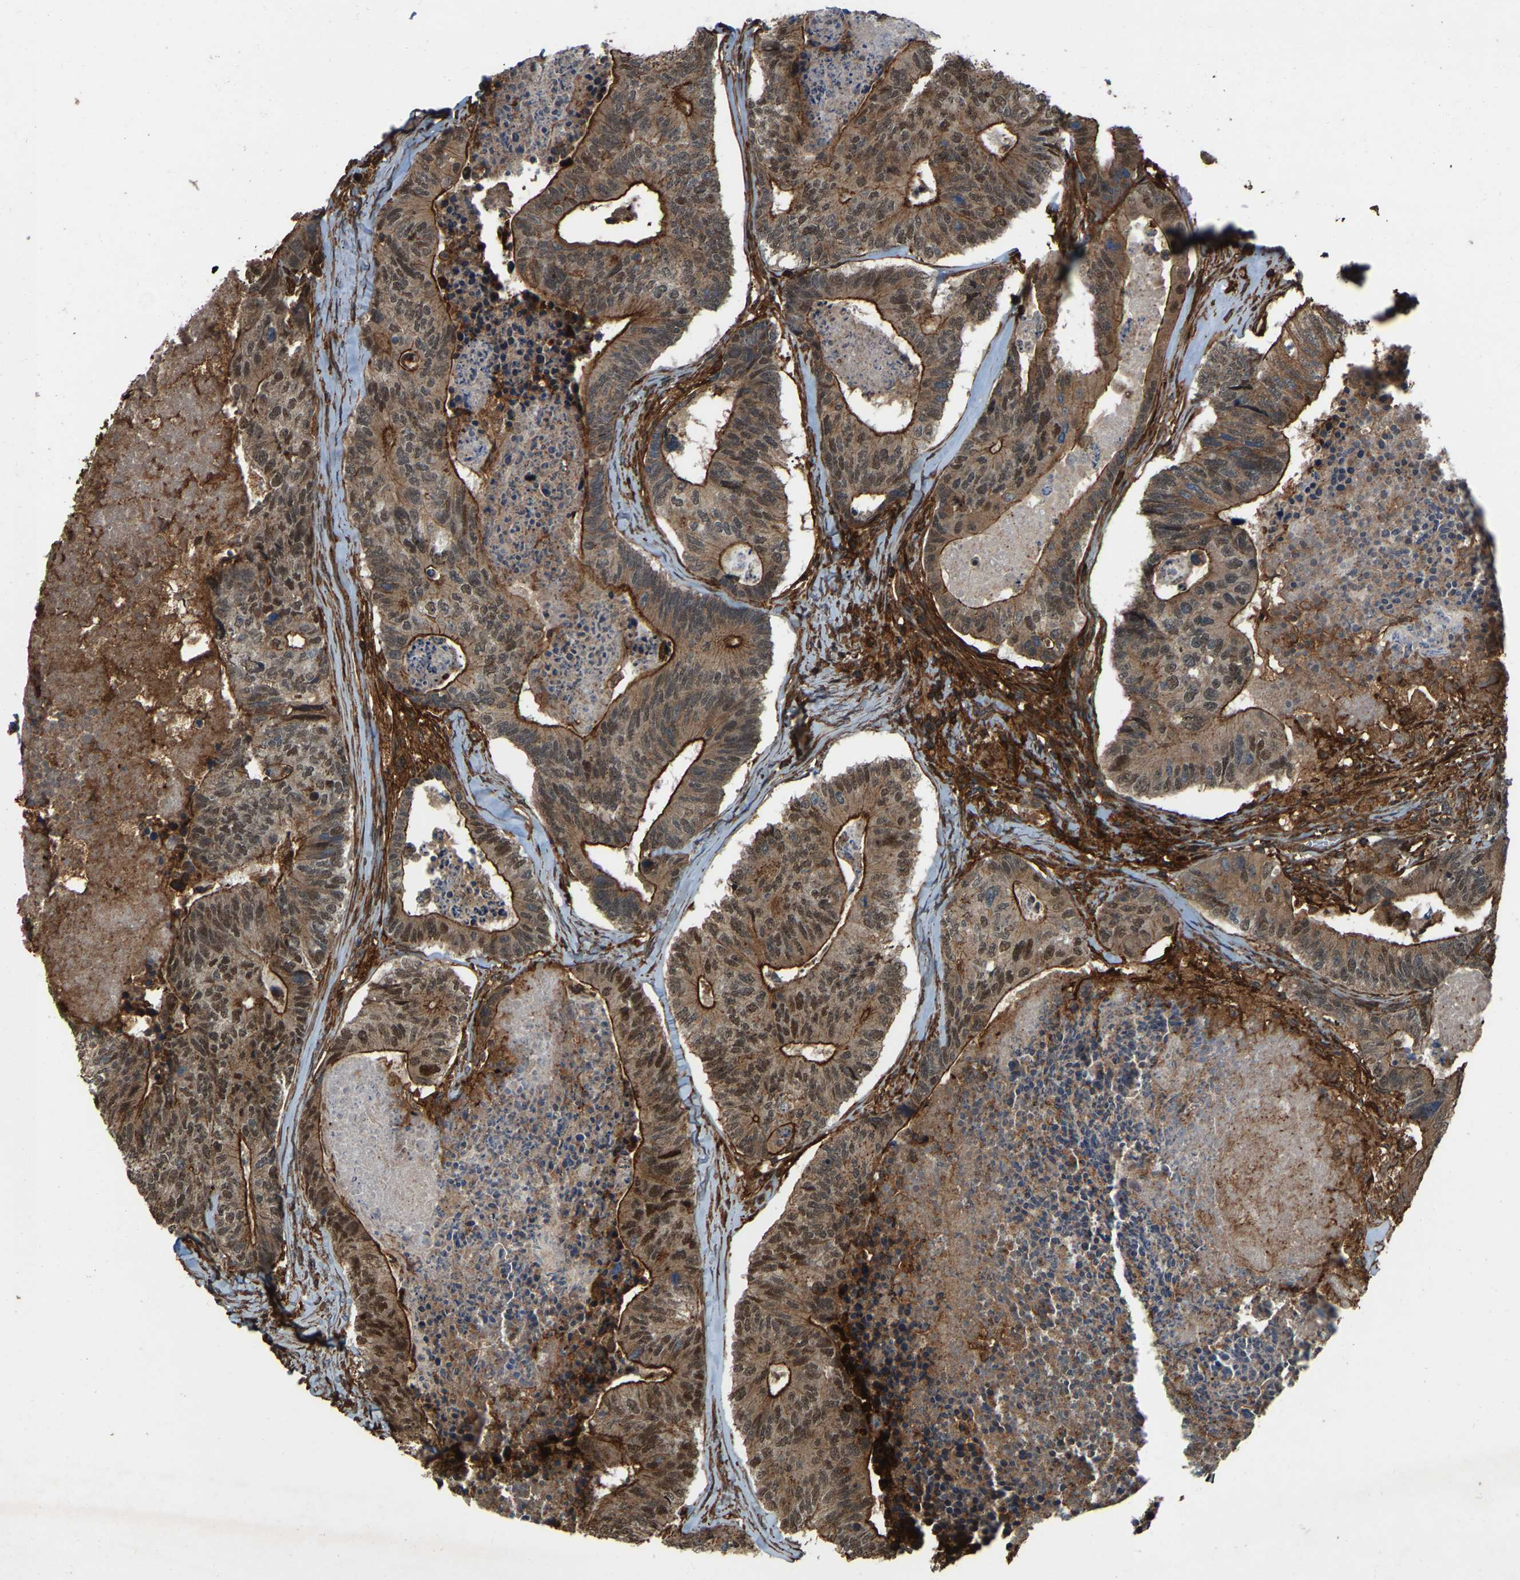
{"staining": {"intensity": "strong", "quantity": ">75%", "location": "cytoplasmic/membranous,nuclear"}, "tissue": "colorectal cancer", "cell_type": "Tumor cells", "image_type": "cancer", "snomed": [{"axis": "morphology", "description": "Adenocarcinoma, NOS"}, {"axis": "topography", "description": "Colon"}], "caption": "Tumor cells demonstrate high levels of strong cytoplasmic/membranous and nuclear positivity in about >75% of cells in colorectal cancer.", "gene": "SAMD9L", "patient": {"sex": "female", "age": 67}}